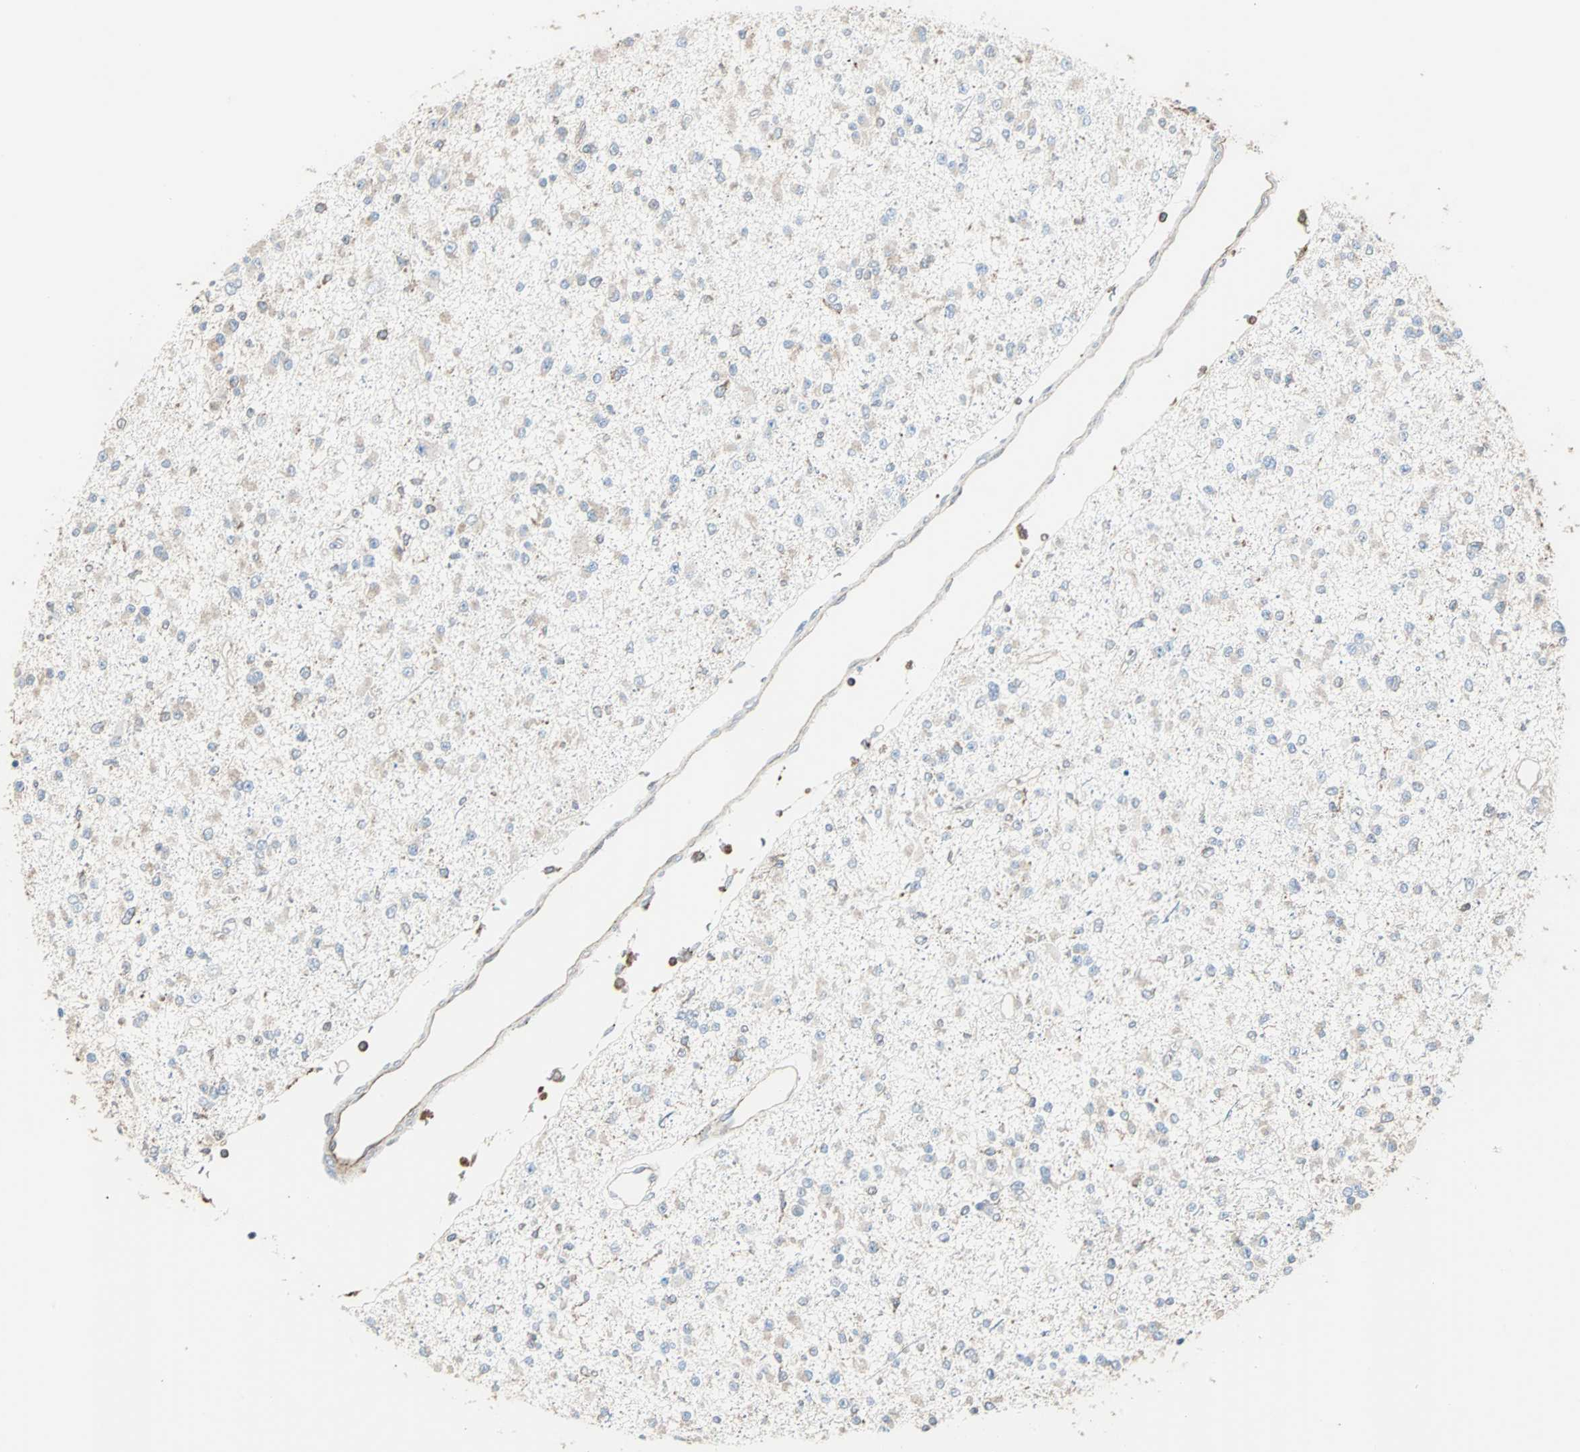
{"staining": {"intensity": "negative", "quantity": "none", "location": "none"}, "tissue": "glioma", "cell_type": "Tumor cells", "image_type": "cancer", "snomed": [{"axis": "morphology", "description": "Glioma, malignant, Low grade"}, {"axis": "topography", "description": "Brain"}], "caption": "An IHC micrograph of glioma is shown. There is no staining in tumor cells of glioma.", "gene": "RELA", "patient": {"sex": "female", "age": 22}}